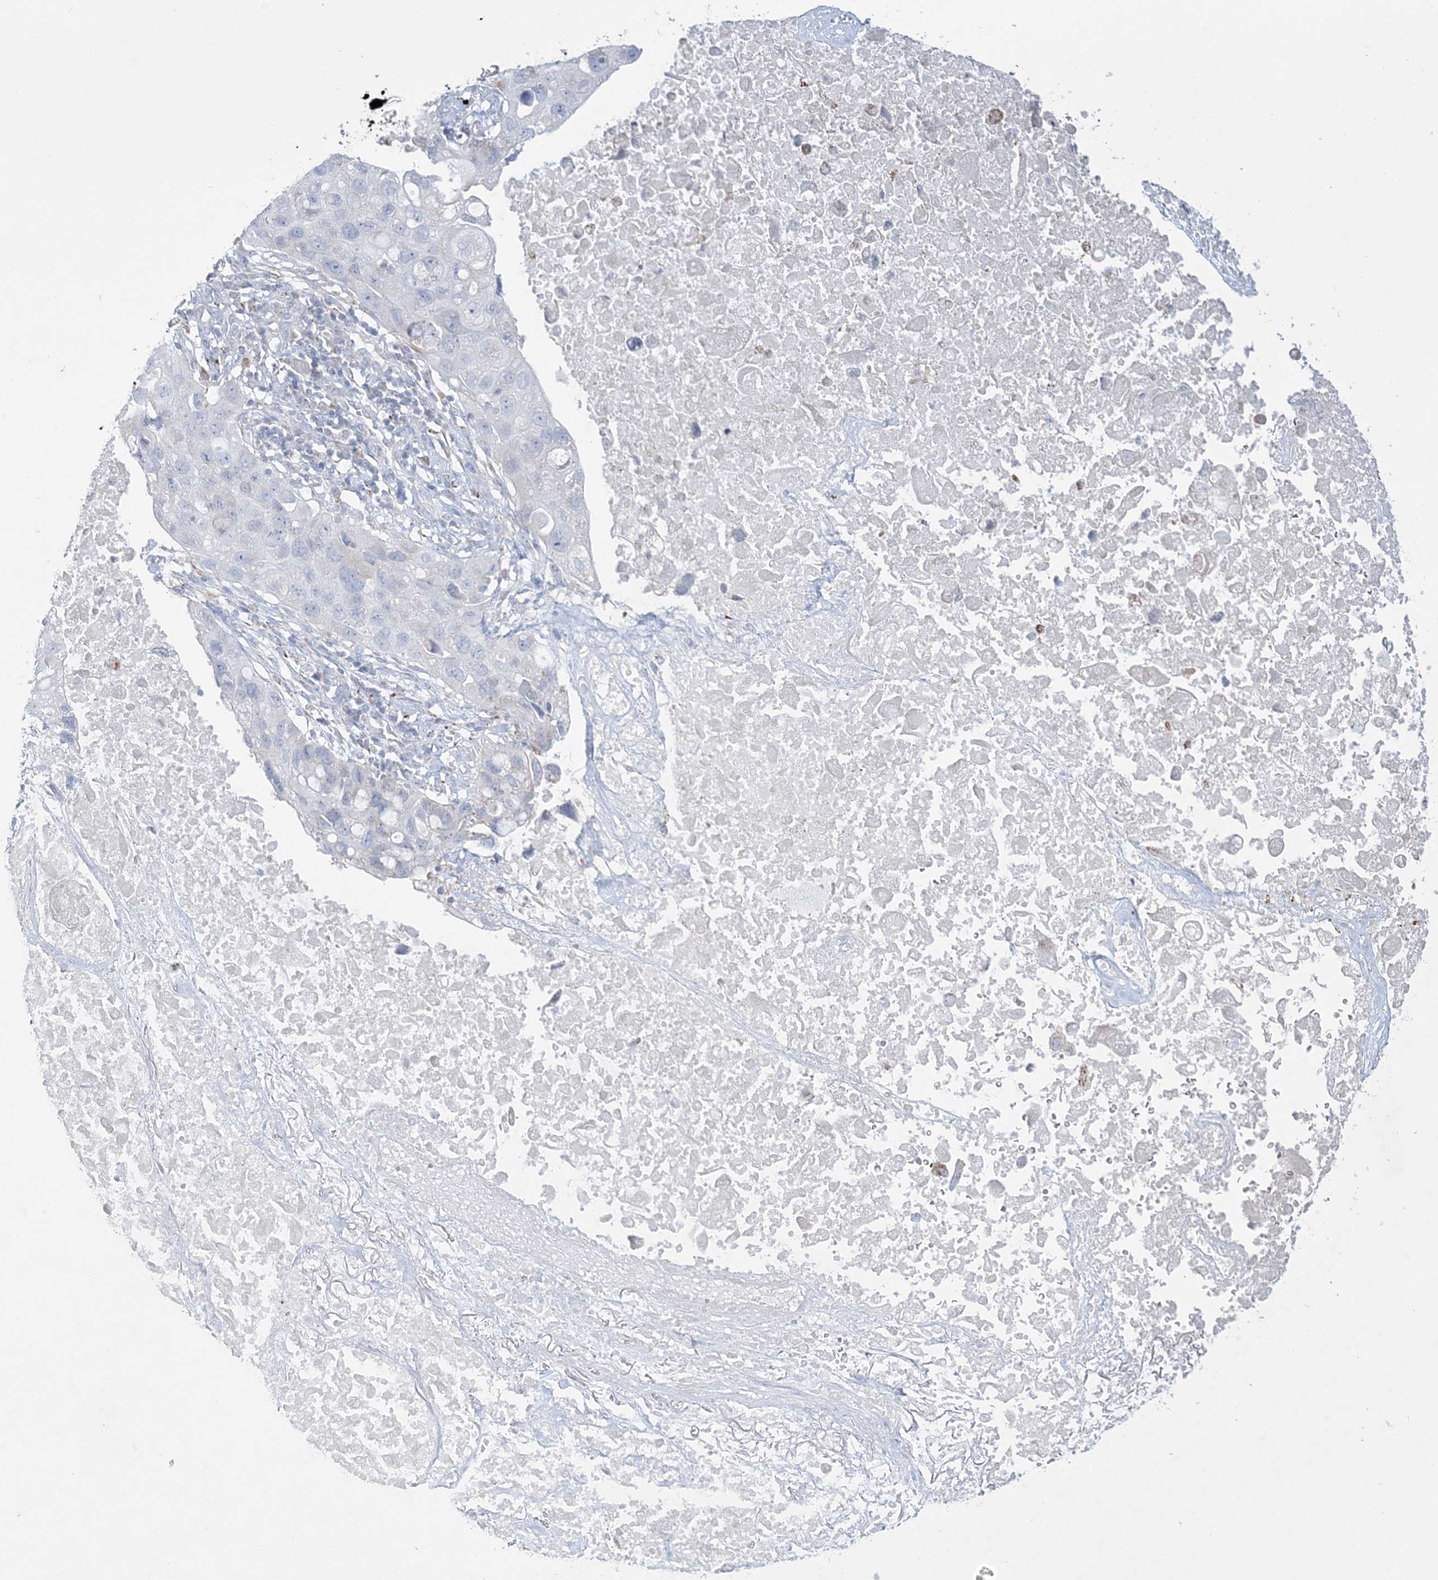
{"staining": {"intensity": "negative", "quantity": "none", "location": "none"}, "tissue": "lung cancer", "cell_type": "Tumor cells", "image_type": "cancer", "snomed": [{"axis": "morphology", "description": "Squamous cell carcinoma, NOS"}, {"axis": "topography", "description": "Lung"}], "caption": "Tumor cells show no significant positivity in lung cancer (squamous cell carcinoma).", "gene": "TBC1D7", "patient": {"sex": "female", "age": 73}}